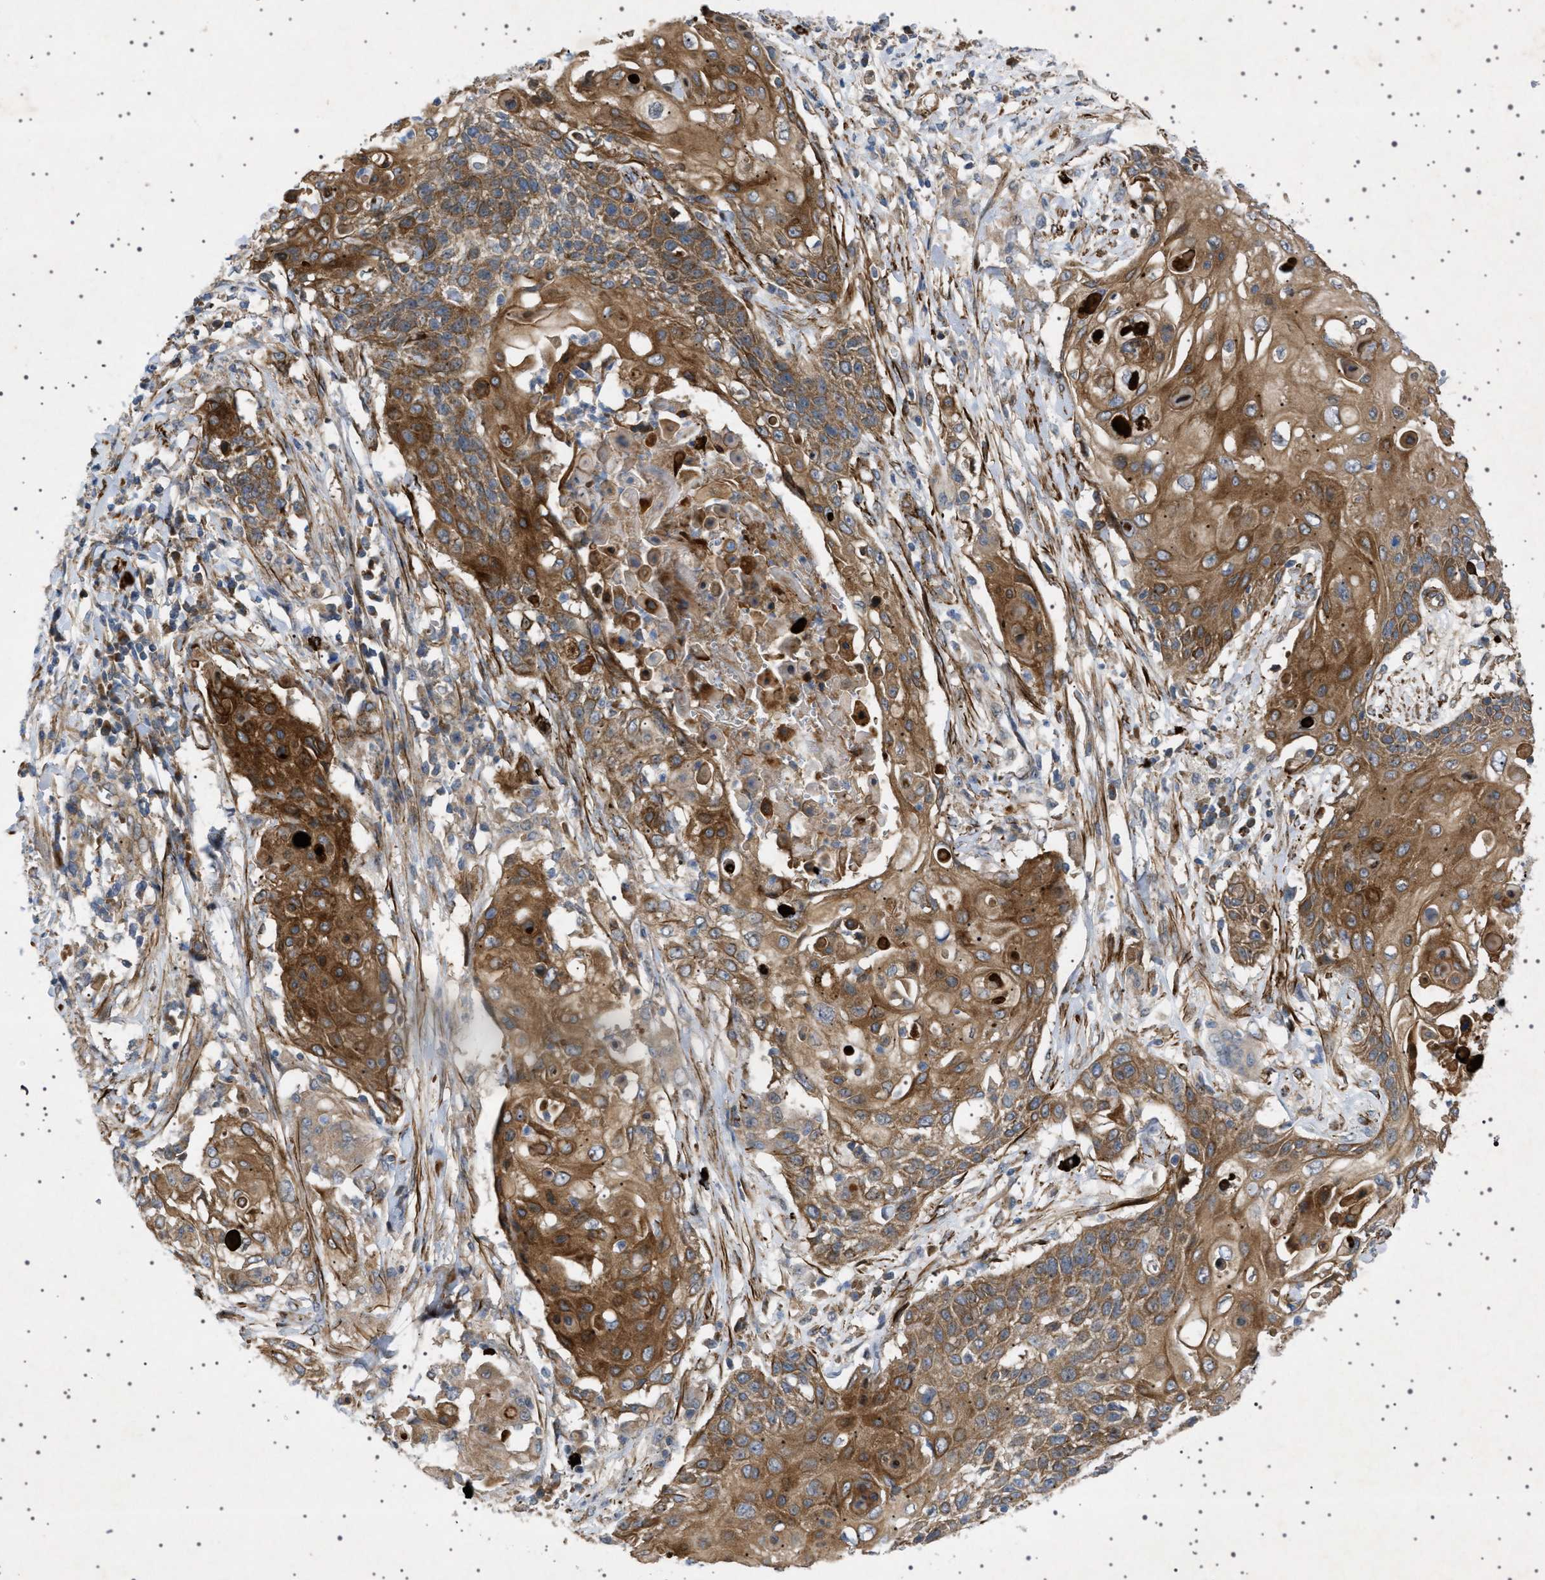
{"staining": {"intensity": "strong", "quantity": ">75%", "location": "cytoplasmic/membranous"}, "tissue": "cervical cancer", "cell_type": "Tumor cells", "image_type": "cancer", "snomed": [{"axis": "morphology", "description": "Squamous cell carcinoma, NOS"}, {"axis": "topography", "description": "Cervix"}], "caption": "A brown stain highlights strong cytoplasmic/membranous staining of a protein in squamous cell carcinoma (cervical) tumor cells.", "gene": "CCDC186", "patient": {"sex": "female", "age": 39}}